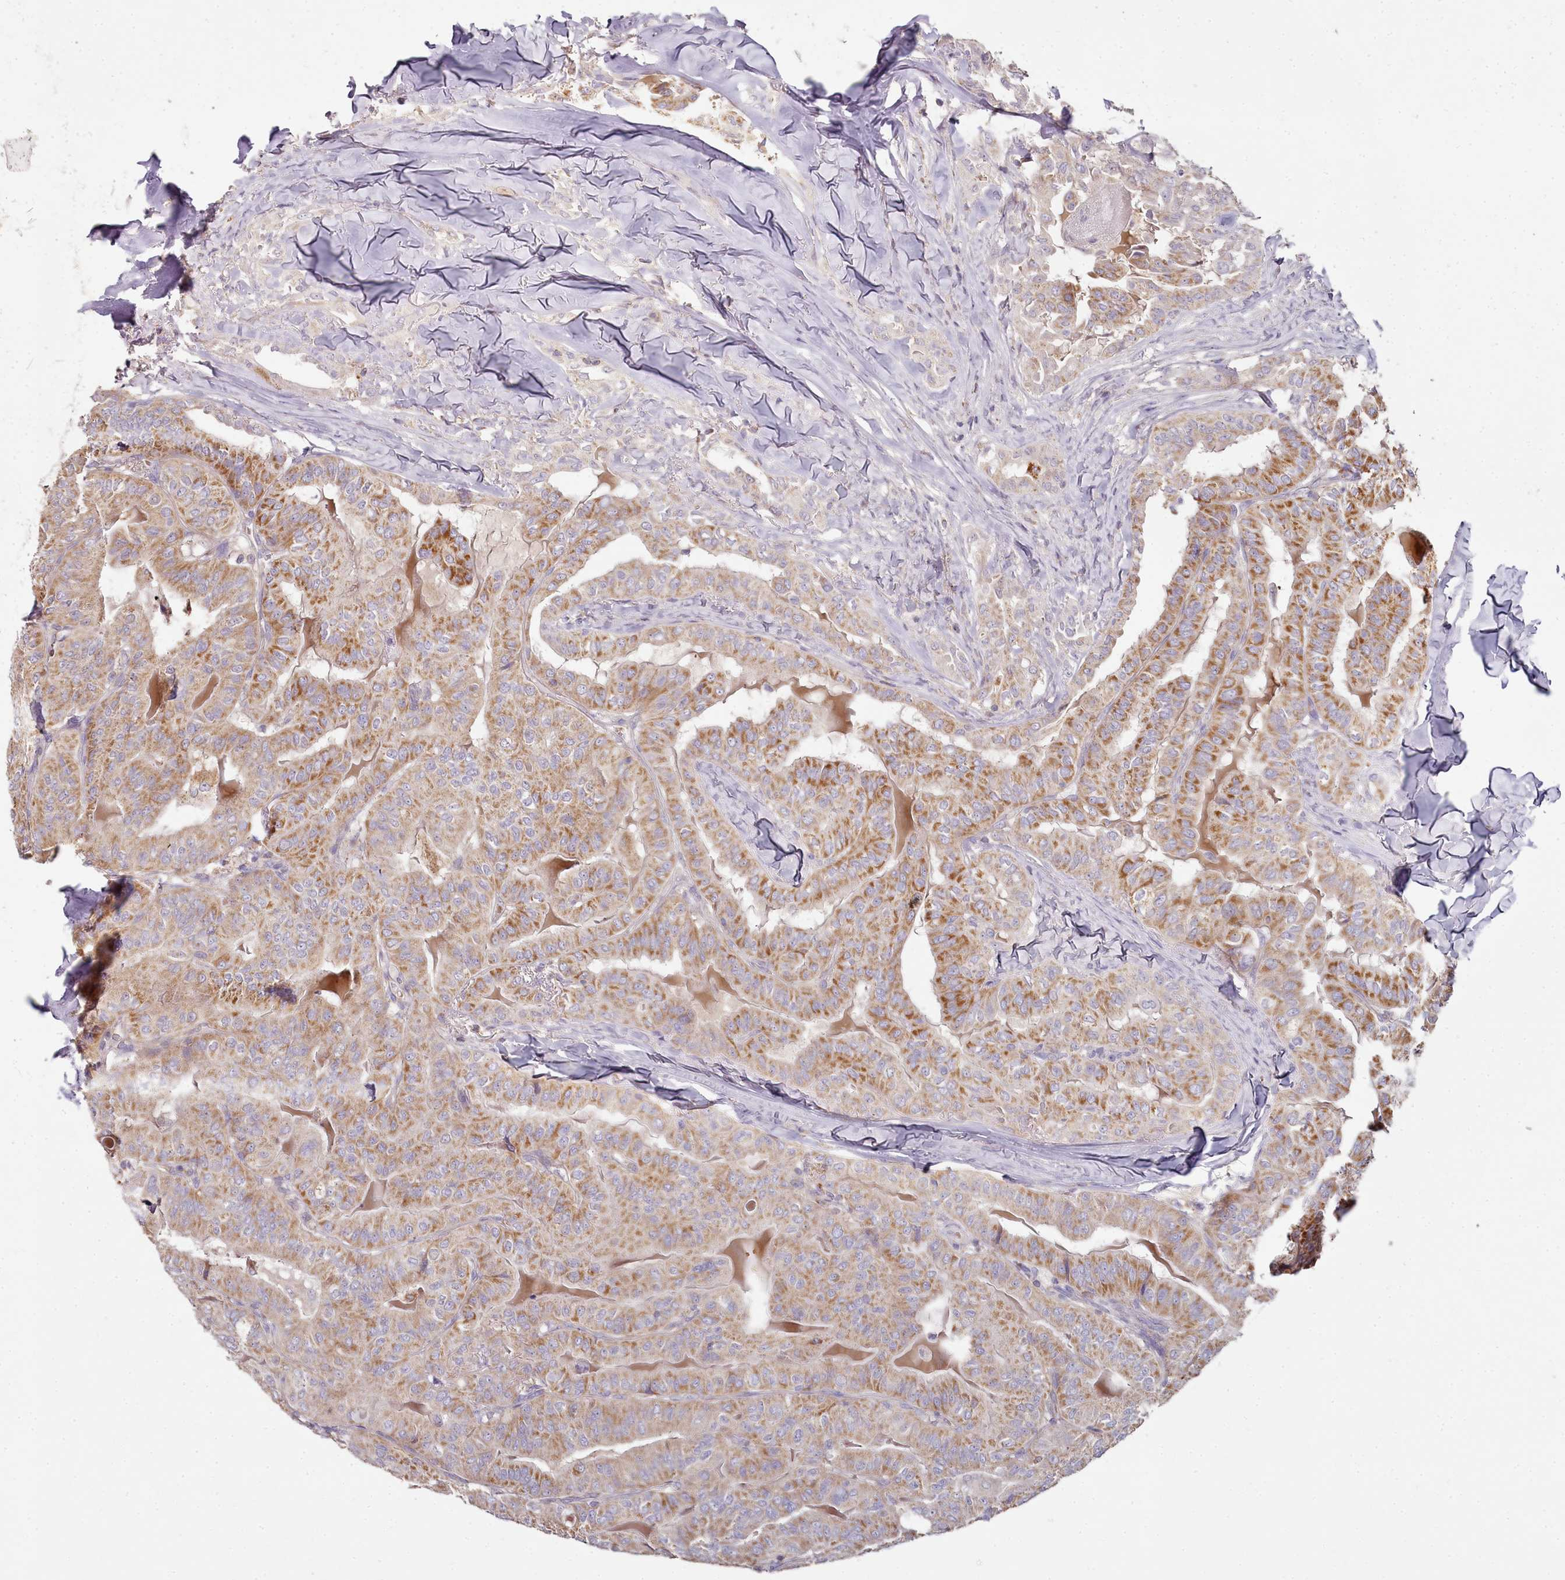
{"staining": {"intensity": "moderate", "quantity": "25%-75%", "location": "cytoplasmic/membranous"}, "tissue": "thyroid cancer", "cell_type": "Tumor cells", "image_type": "cancer", "snomed": [{"axis": "morphology", "description": "Papillary adenocarcinoma, NOS"}, {"axis": "topography", "description": "Thyroid gland"}], "caption": "A histopathology image of human thyroid cancer (papillary adenocarcinoma) stained for a protein demonstrates moderate cytoplasmic/membranous brown staining in tumor cells.", "gene": "ACSS1", "patient": {"sex": "female", "age": 68}}